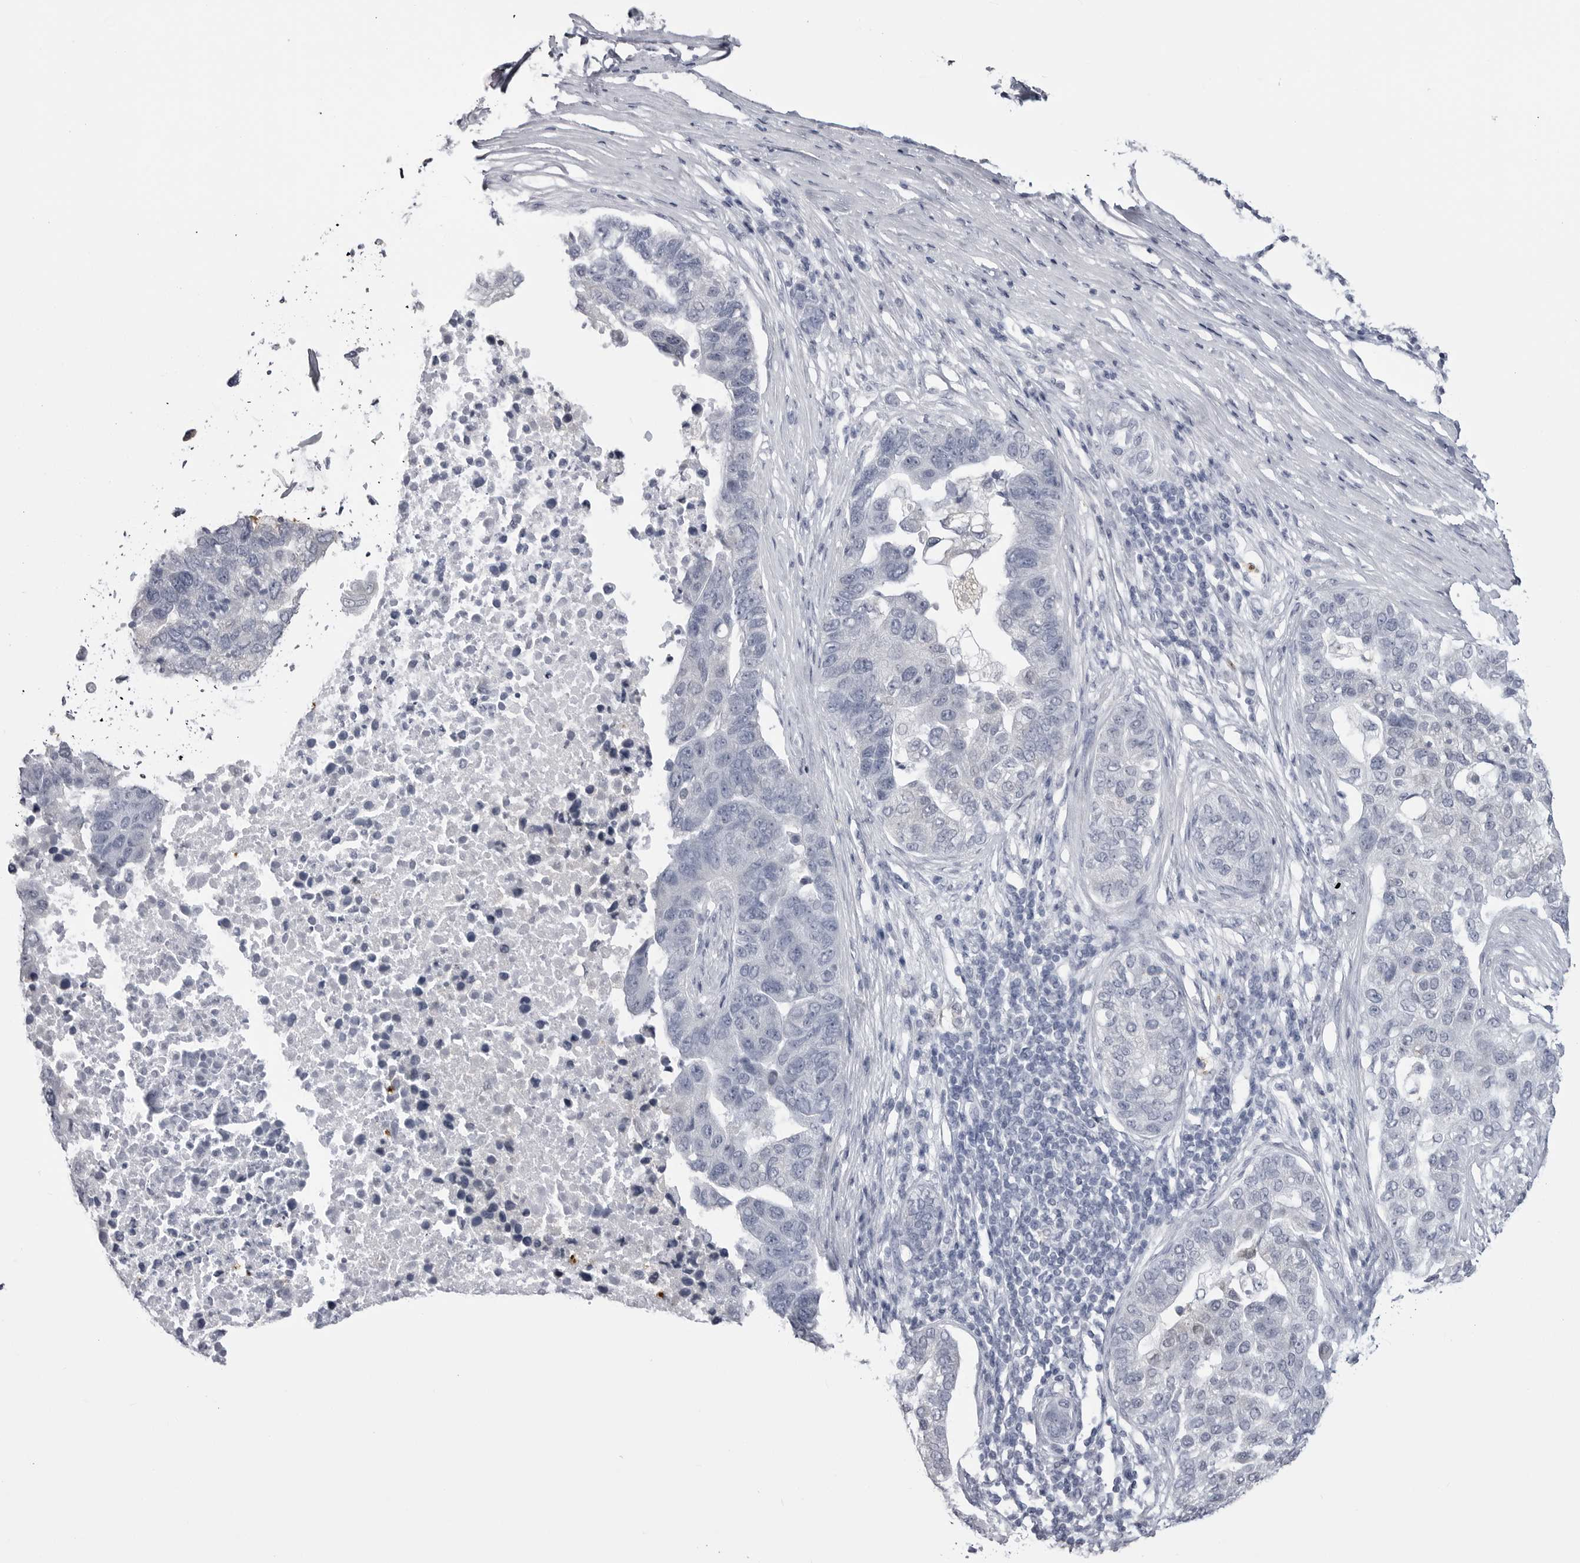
{"staining": {"intensity": "negative", "quantity": "none", "location": "none"}, "tissue": "pancreatic cancer", "cell_type": "Tumor cells", "image_type": "cancer", "snomed": [{"axis": "morphology", "description": "Adenocarcinoma, NOS"}, {"axis": "topography", "description": "Pancreas"}], "caption": "High magnification brightfield microscopy of adenocarcinoma (pancreatic) stained with DAB (3,3'-diaminobenzidine) (brown) and counterstained with hematoxylin (blue): tumor cells show no significant expression. (IHC, brightfield microscopy, high magnification).", "gene": "STAP2", "patient": {"sex": "female", "age": 61}}